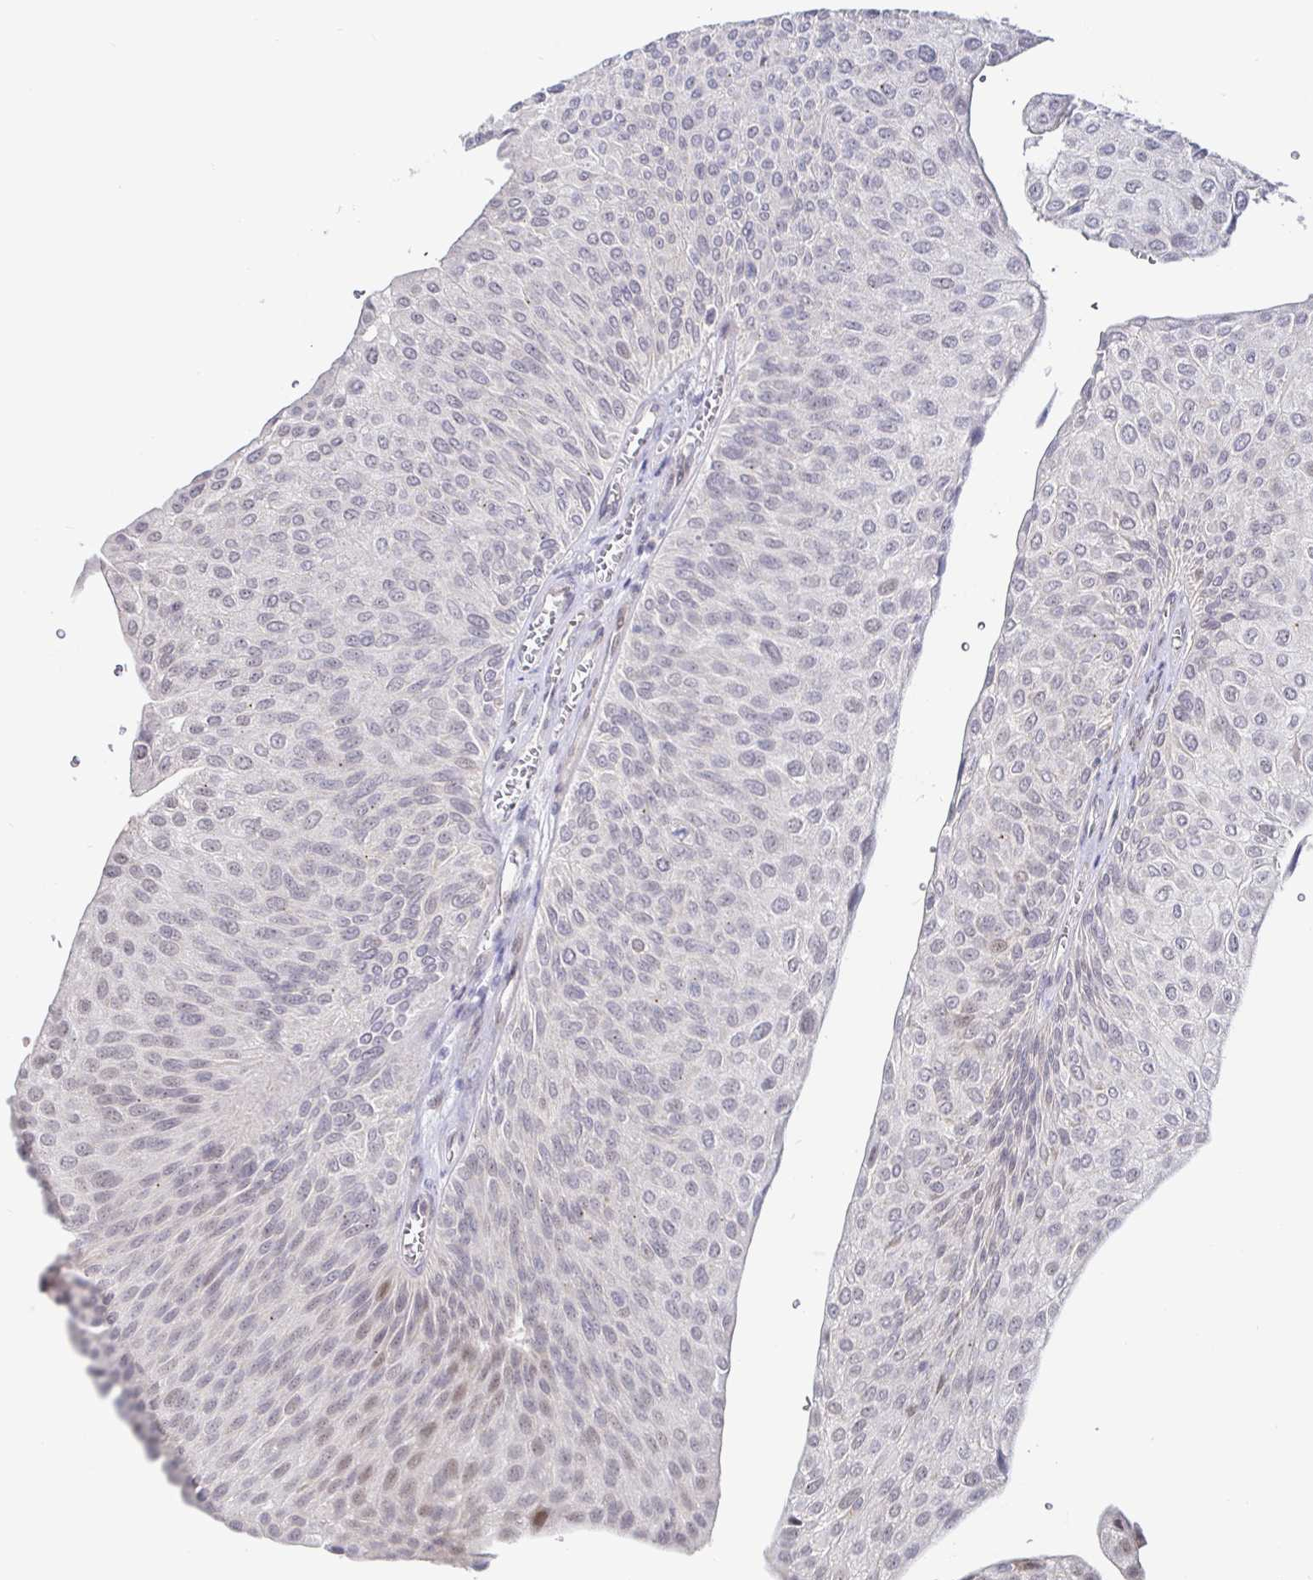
{"staining": {"intensity": "negative", "quantity": "none", "location": "none"}, "tissue": "urothelial cancer", "cell_type": "Tumor cells", "image_type": "cancer", "snomed": [{"axis": "morphology", "description": "Urothelial carcinoma, NOS"}, {"axis": "topography", "description": "Urinary bladder"}], "caption": "High power microscopy micrograph of an immunohistochemistry (IHC) photomicrograph of transitional cell carcinoma, revealing no significant expression in tumor cells. (DAB (3,3'-diaminobenzidine) IHC visualized using brightfield microscopy, high magnification).", "gene": "CIT", "patient": {"sex": "male", "age": 67}}